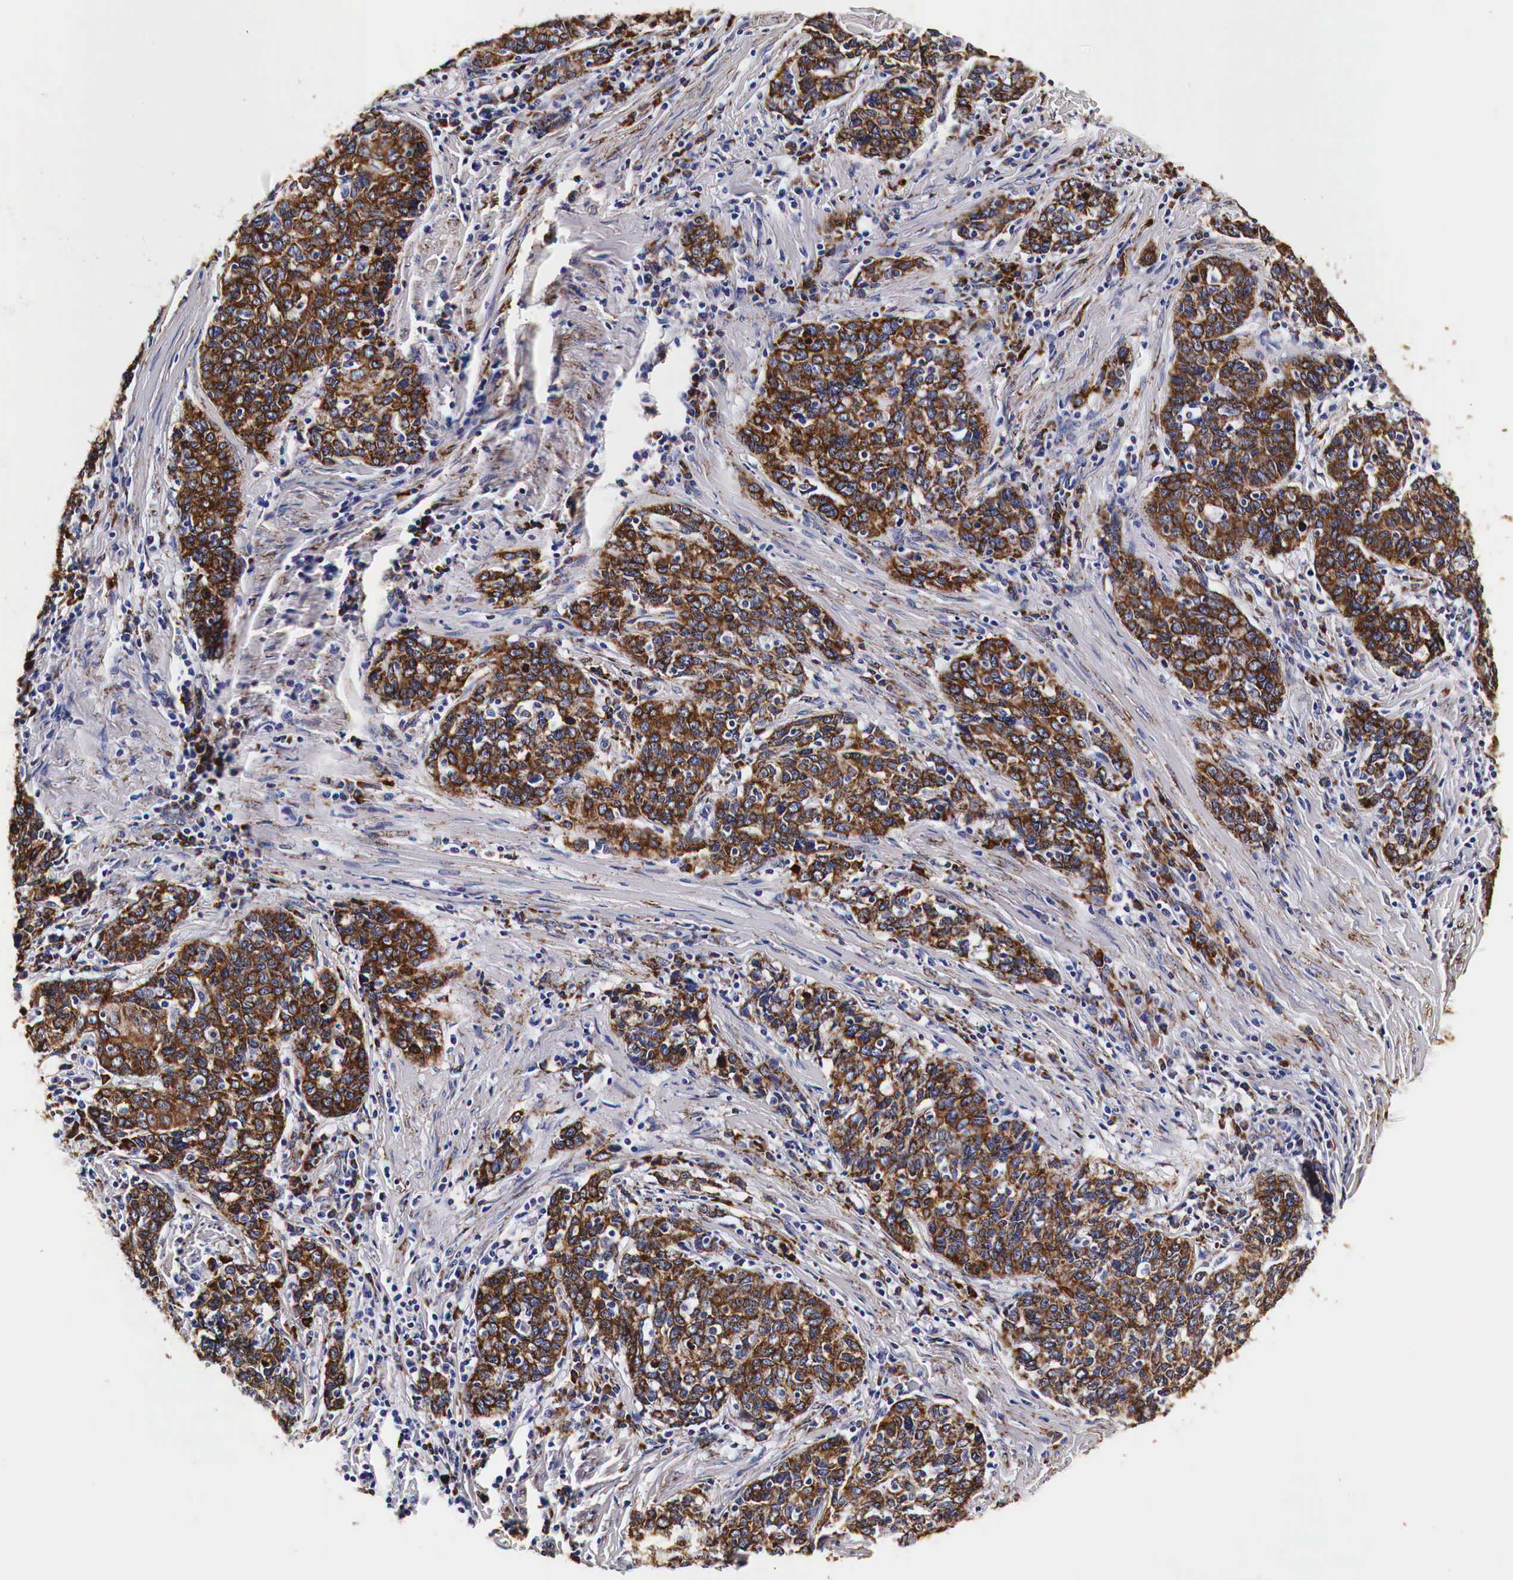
{"staining": {"intensity": "strong", "quantity": ">75%", "location": "cytoplasmic/membranous"}, "tissue": "cervical cancer", "cell_type": "Tumor cells", "image_type": "cancer", "snomed": [{"axis": "morphology", "description": "Squamous cell carcinoma, NOS"}, {"axis": "topography", "description": "Cervix"}], "caption": "Strong cytoplasmic/membranous staining is seen in approximately >75% of tumor cells in cervical cancer (squamous cell carcinoma).", "gene": "CKAP4", "patient": {"sex": "female", "age": 41}}